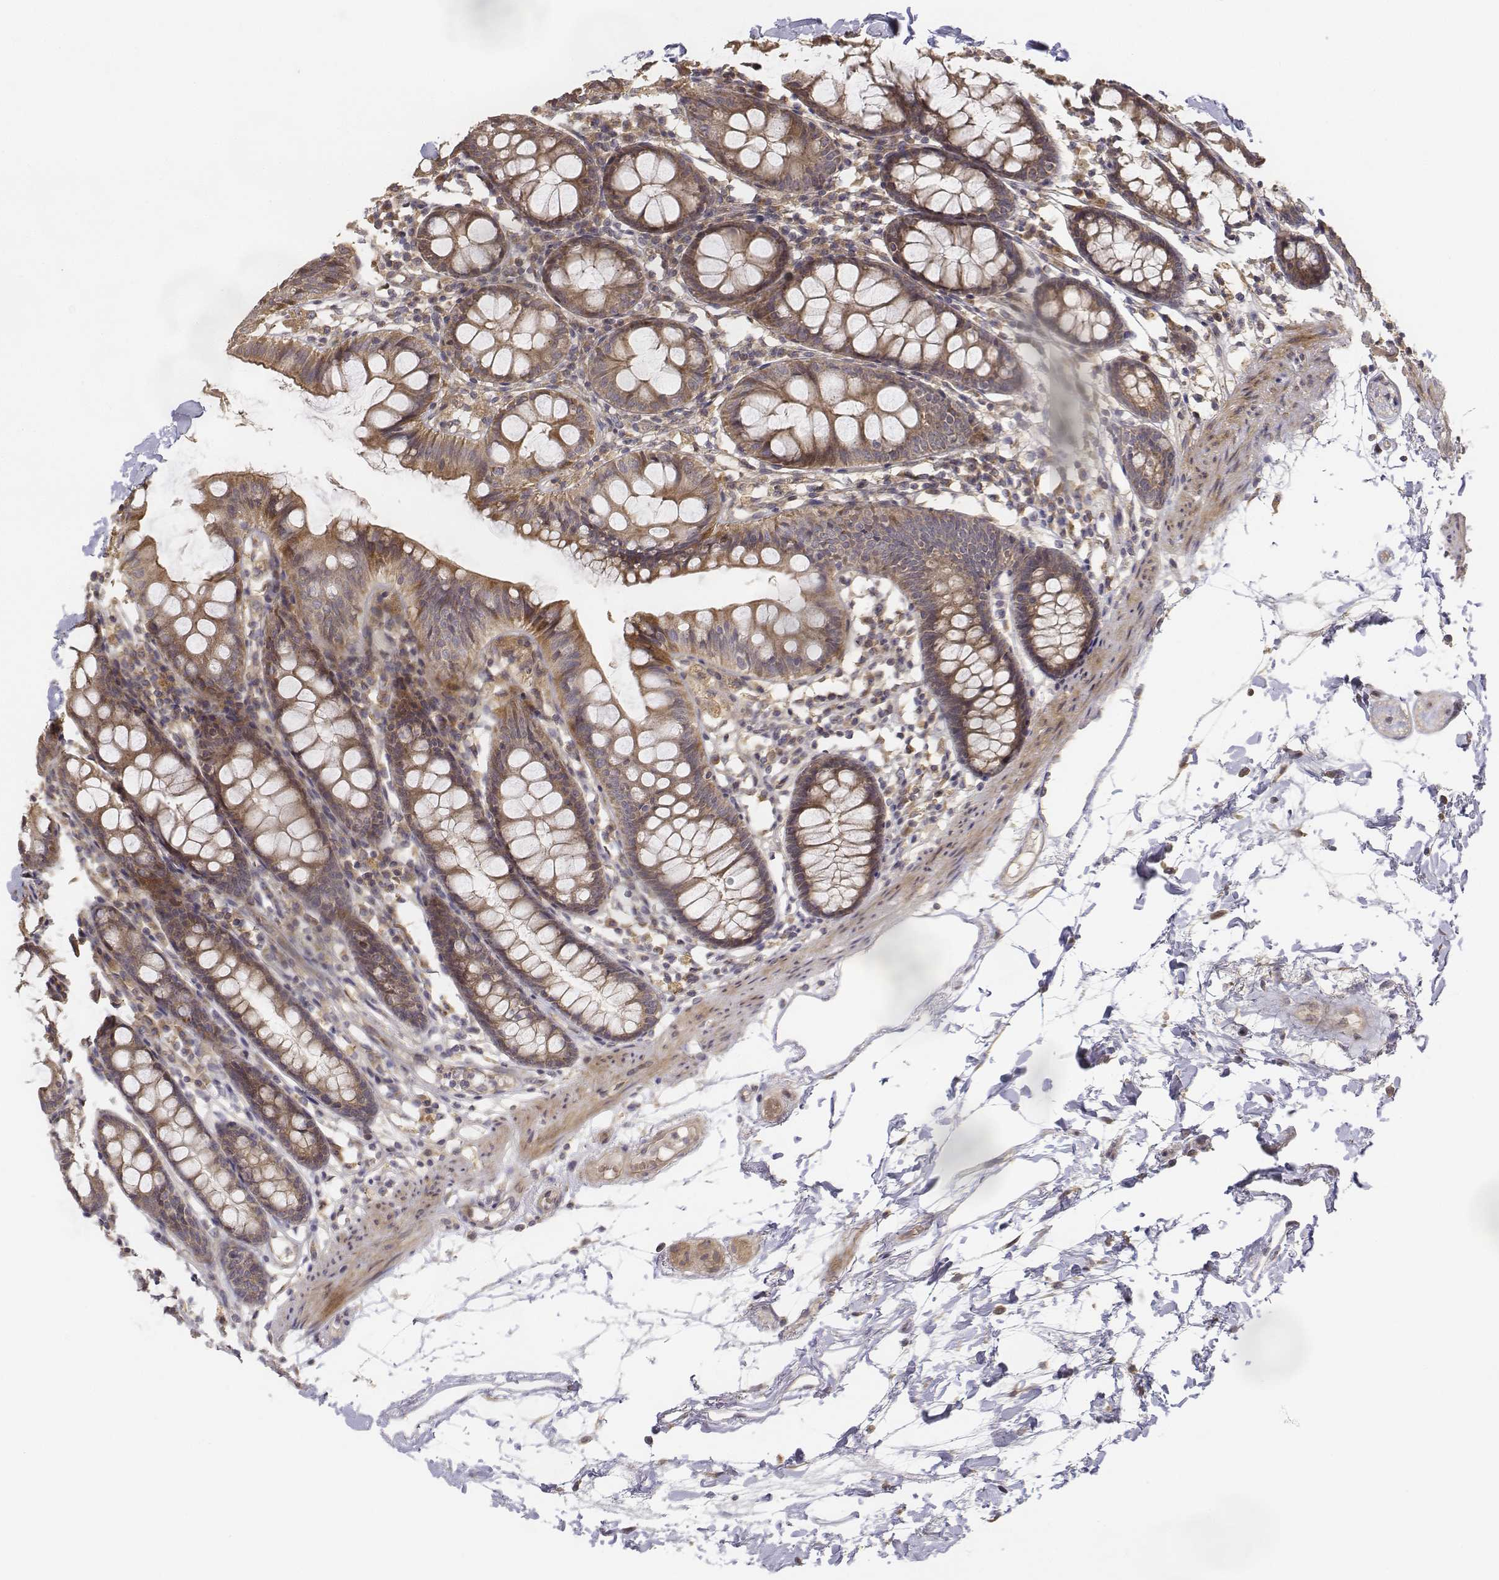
{"staining": {"intensity": "moderate", "quantity": "25%-75%", "location": "cytoplasmic/membranous"}, "tissue": "colon", "cell_type": "Endothelial cells", "image_type": "normal", "snomed": [{"axis": "morphology", "description": "Normal tissue, NOS"}, {"axis": "topography", "description": "Colon"}], "caption": "A histopathology image of colon stained for a protein shows moderate cytoplasmic/membranous brown staining in endothelial cells. (DAB (3,3'-diaminobenzidine) = brown stain, brightfield microscopy at high magnification).", "gene": "FBXO21", "patient": {"sex": "female", "age": 84}}